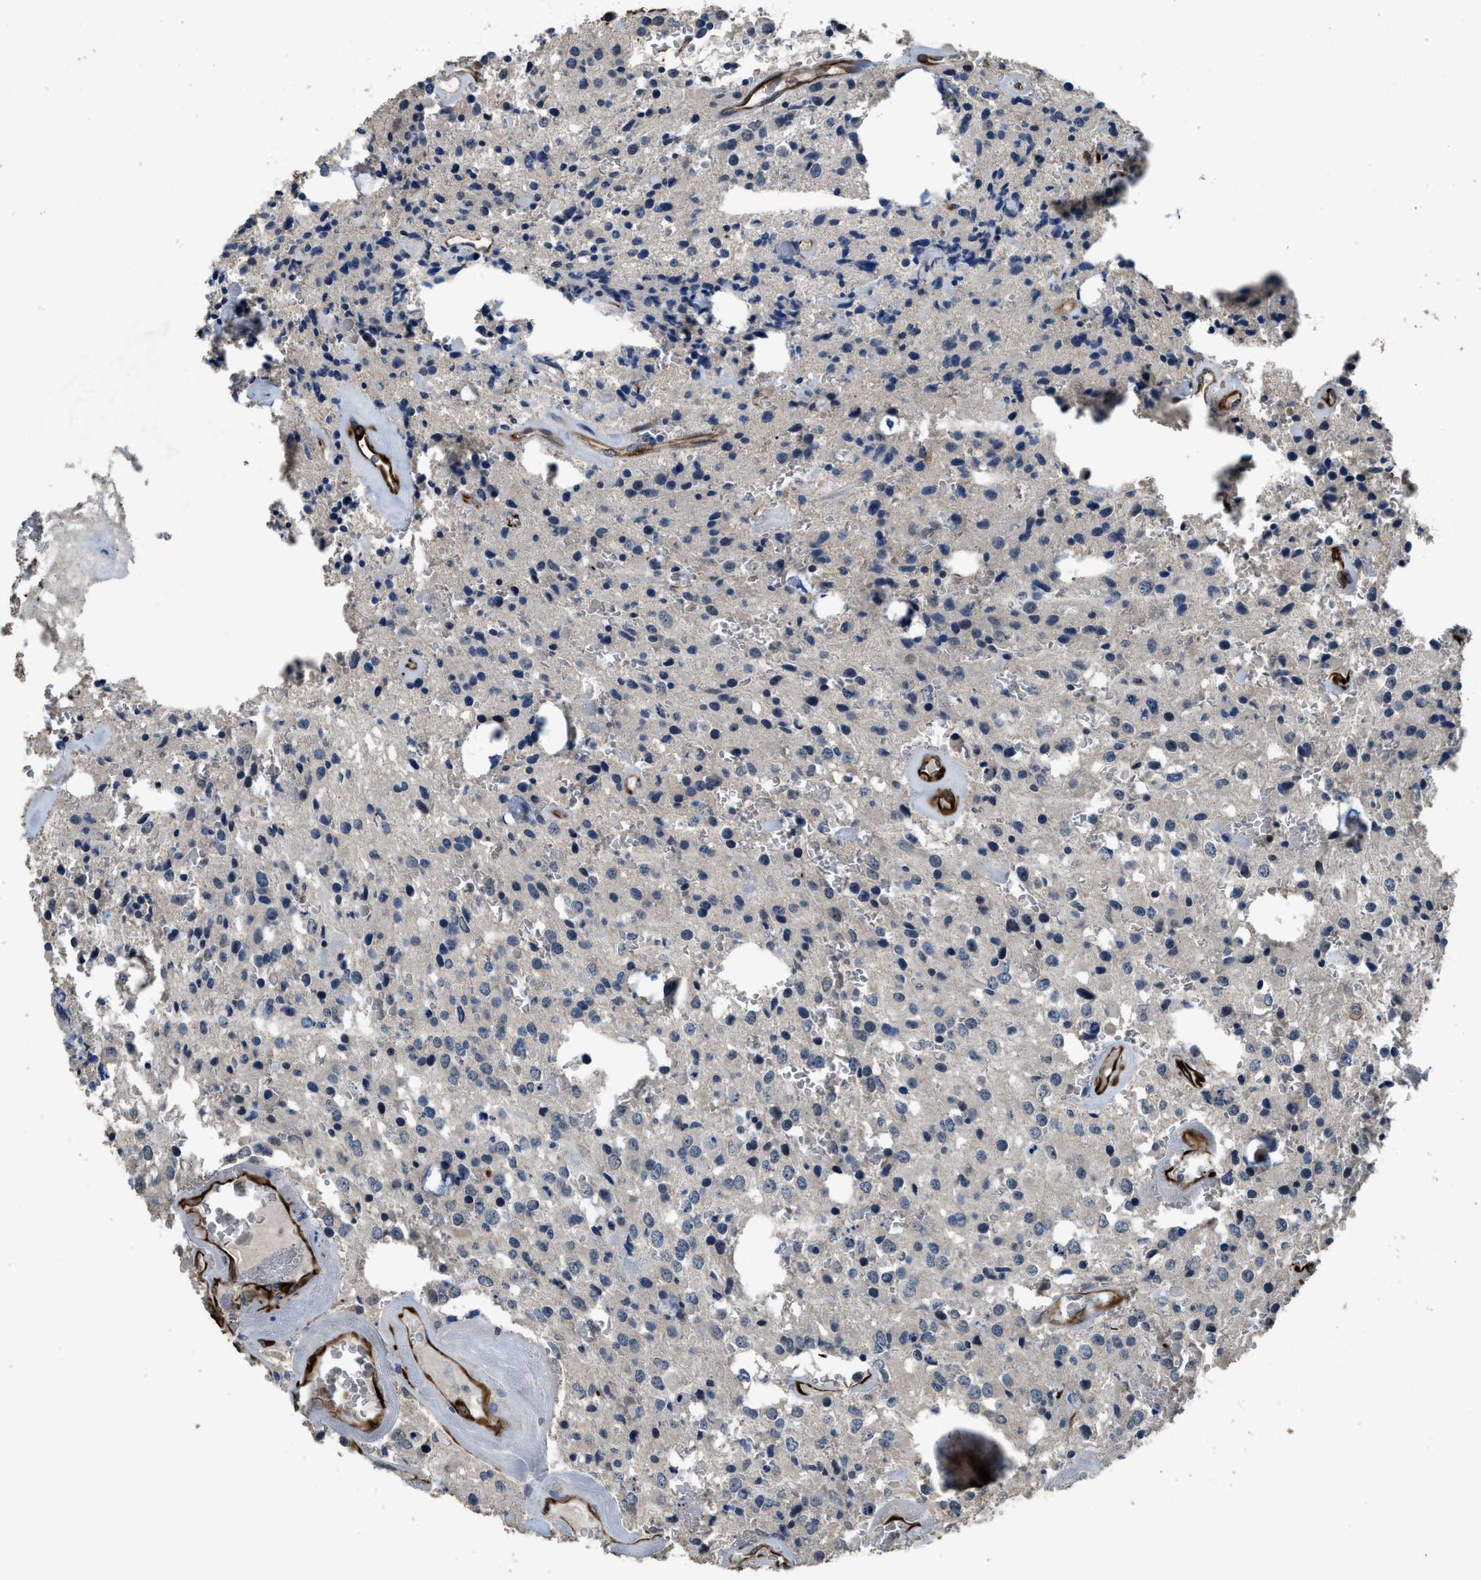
{"staining": {"intensity": "negative", "quantity": "none", "location": "none"}, "tissue": "glioma", "cell_type": "Tumor cells", "image_type": "cancer", "snomed": [{"axis": "morphology", "description": "Glioma, malignant, Low grade"}, {"axis": "topography", "description": "Brain"}], "caption": "Histopathology image shows no protein expression in tumor cells of glioma tissue.", "gene": "SYNM", "patient": {"sex": "male", "age": 58}}